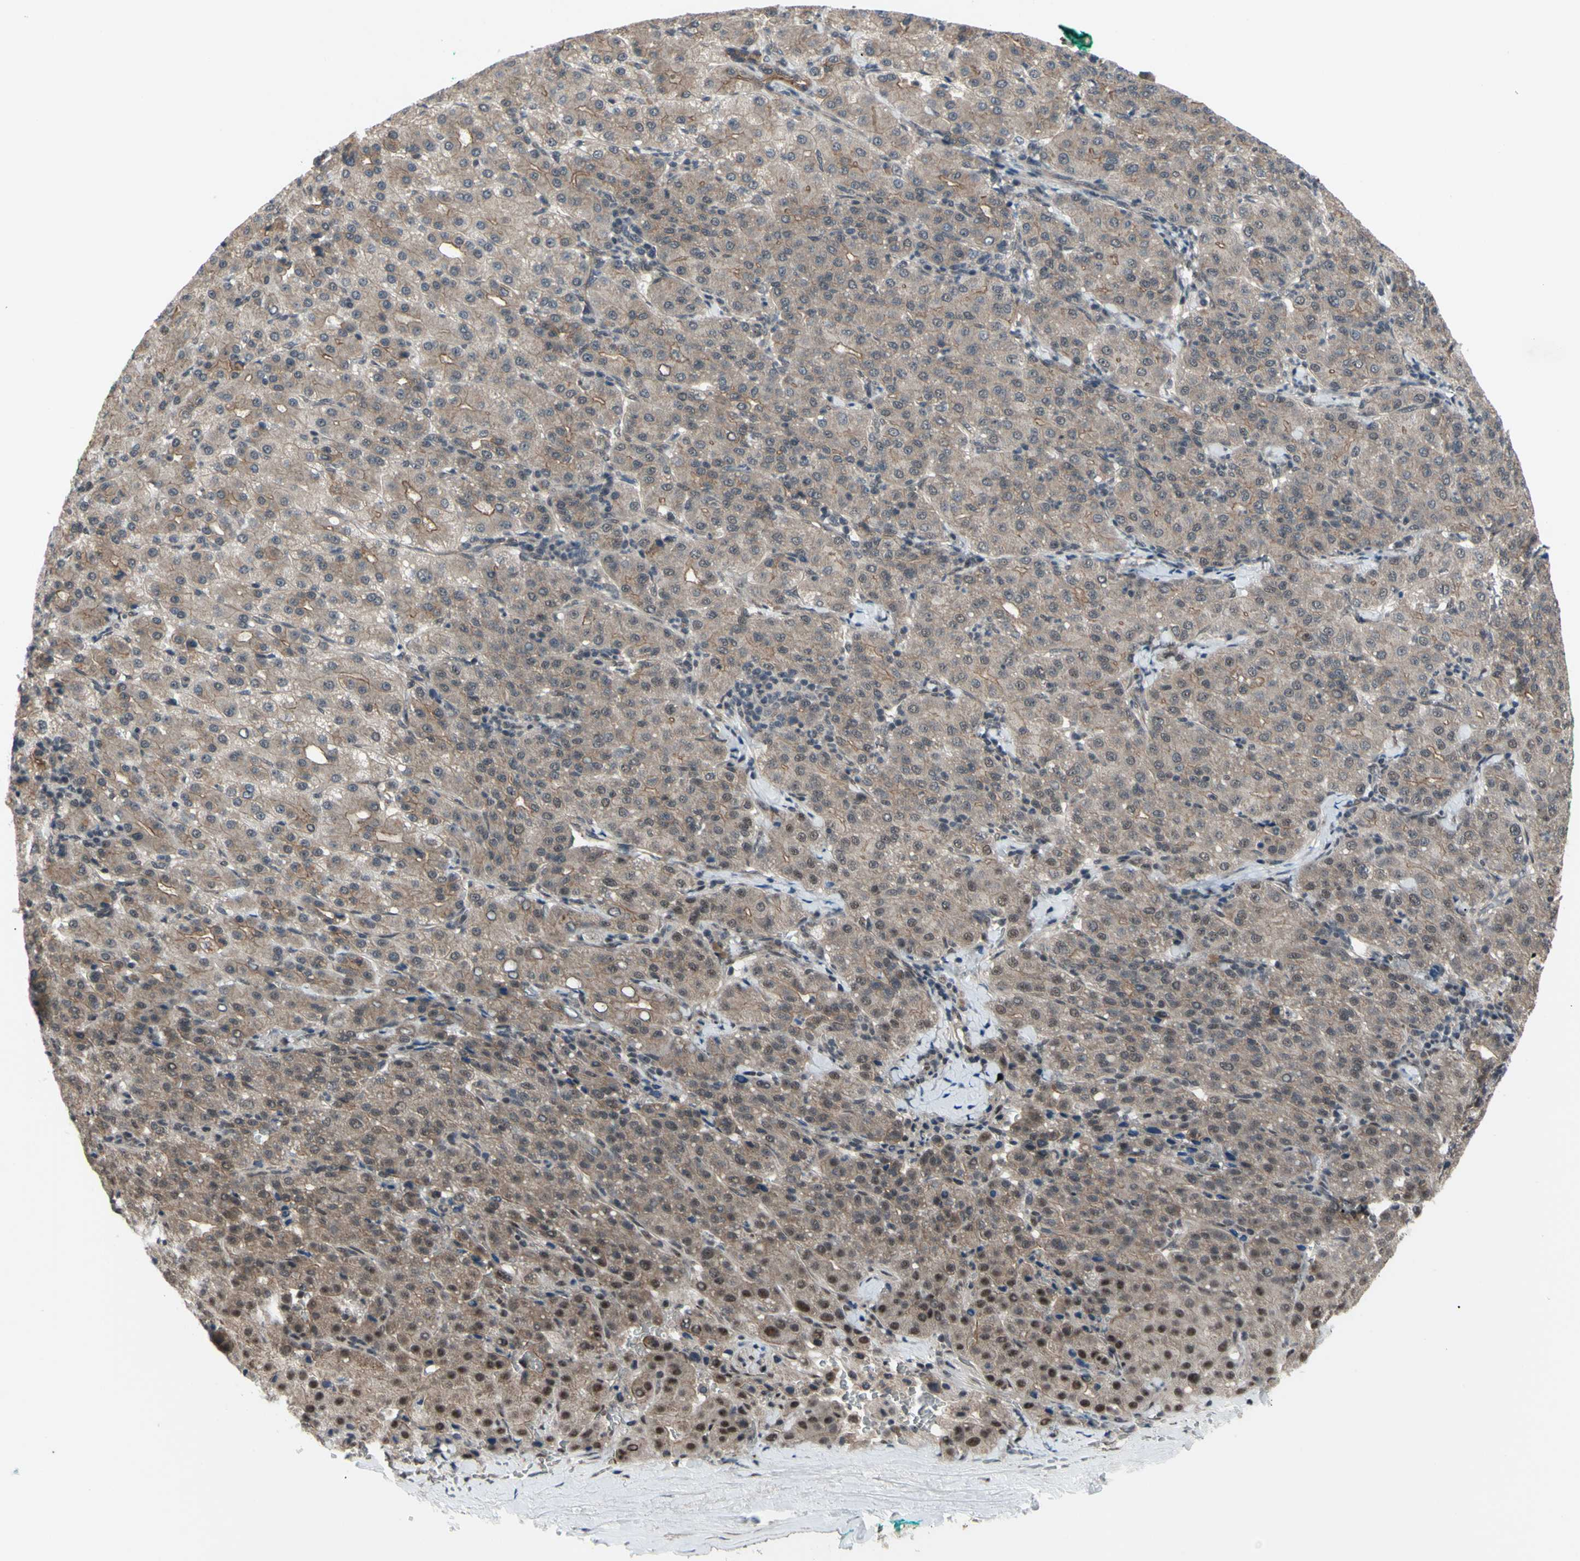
{"staining": {"intensity": "weak", "quantity": ">75%", "location": "cytoplasmic/membranous"}, "tissue": "liver cancer", "cell_type": "Tumor cells", "image_type": "cancer", "snomed": [{"axis": "morphology", "description": "Carcinoma, Hepatocellular, NOS"}, {"axis": "topography", "description": "Liver"}], "caption": "Approximately >75% of tumor cells in human liver hepatocellular carcinoma show weak cytoplasmic/membranous protein positivity as visualized by brown immunohistochemical staining.", "gene": "TRDMT1", "patient": {"sex": "male", "age": 65}}